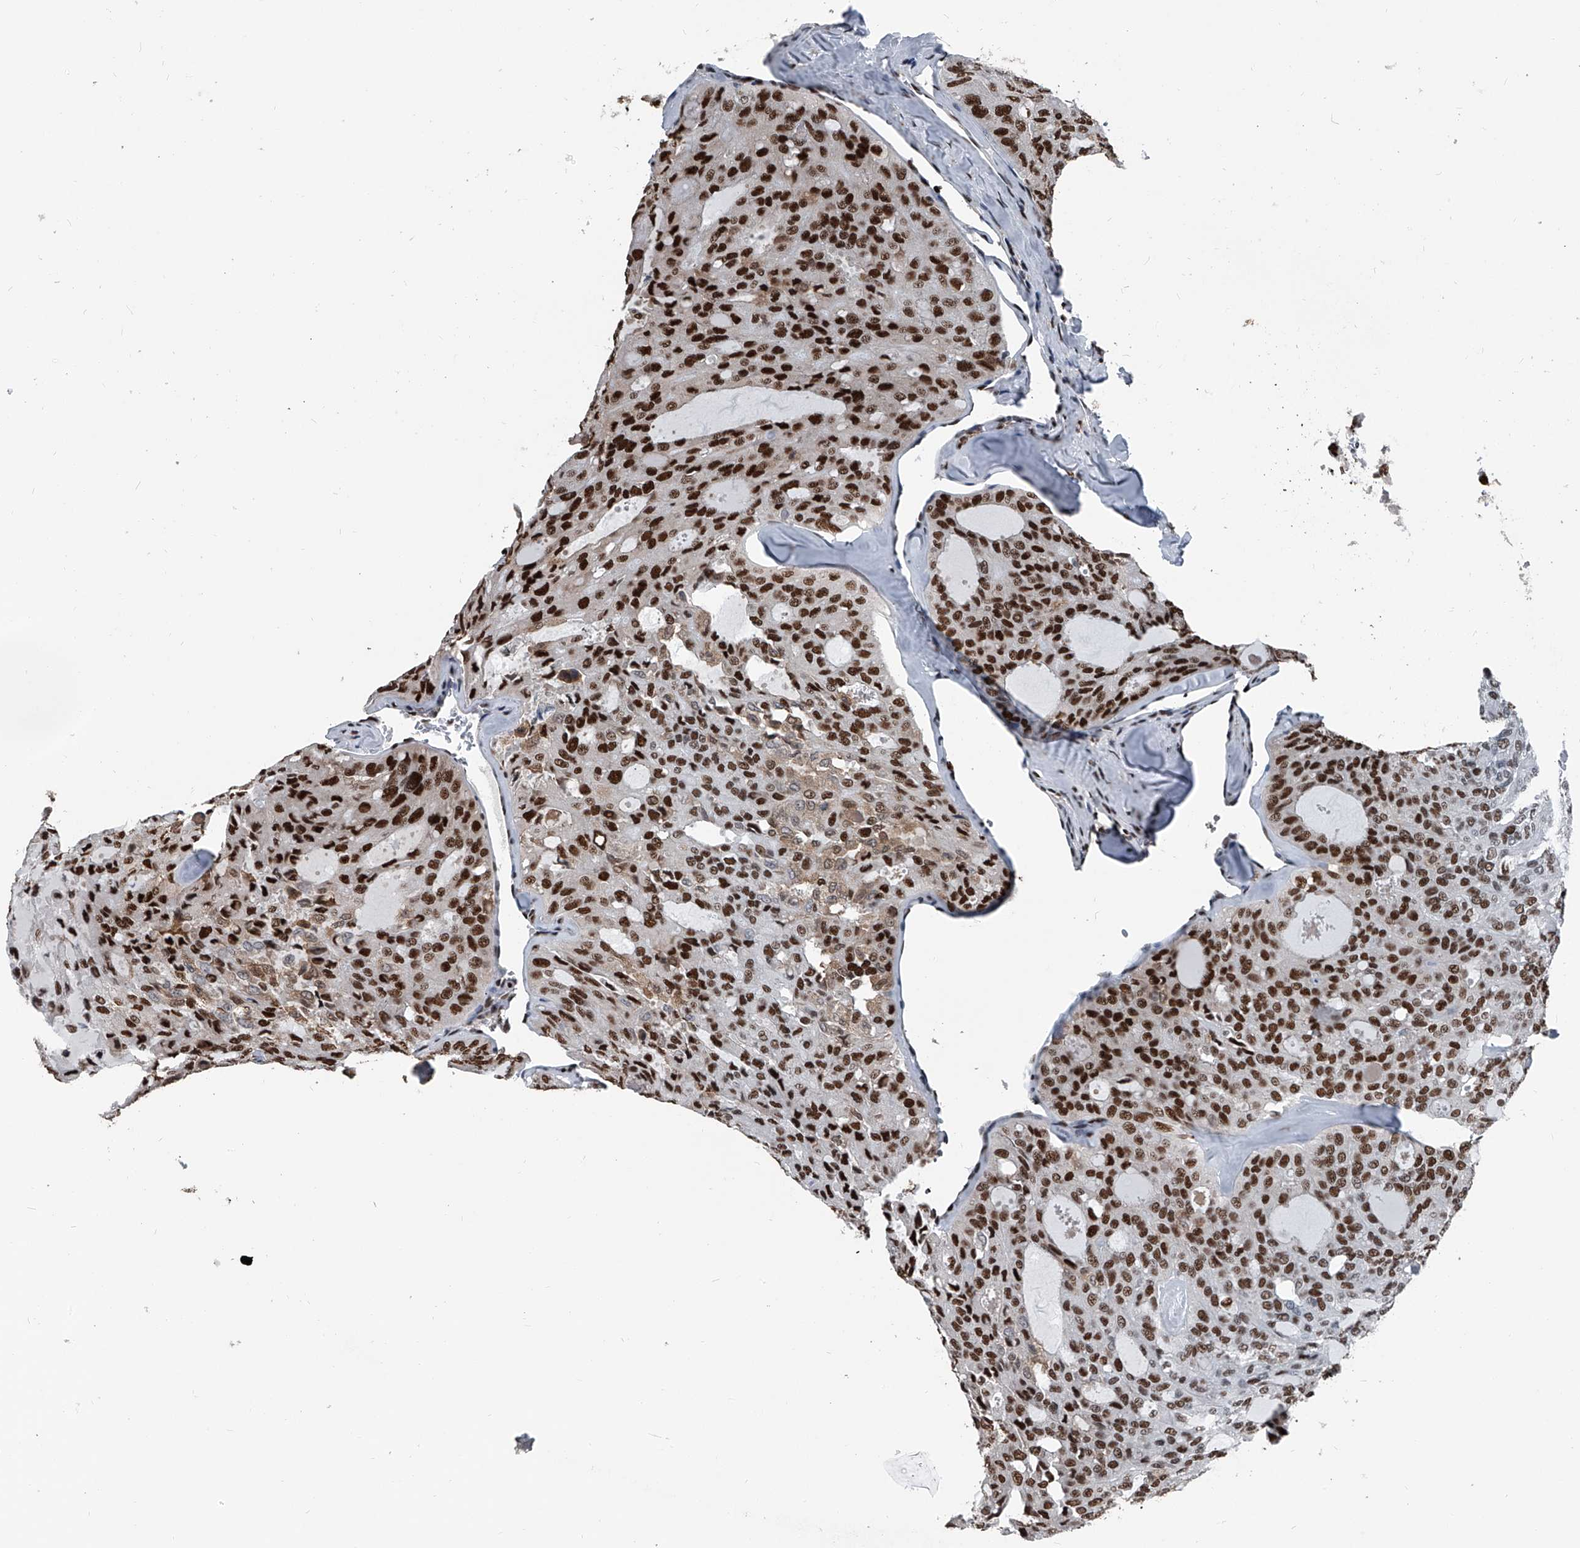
{"staining": {"intensity": "strong", "quantity": ">75%", "location": "nuclear"}, "tissue": "thyroid cancer", "cell_type": "Tumor cells", "image_type": "cancer", "snomed": [{"axis": "morphology", "description": "Follicular adenoma carcinoma, NOS"}, {"axis": "topography", "description": "Thyroid gland"}], "caption": "A micrograph of human thyroid follicular adenoma carcinoma stained for a protein exhibits strong nuclear brown staining in tumor cells.", "gene": "FKBP5", "patient": {"sex": "male", "age": 75}}